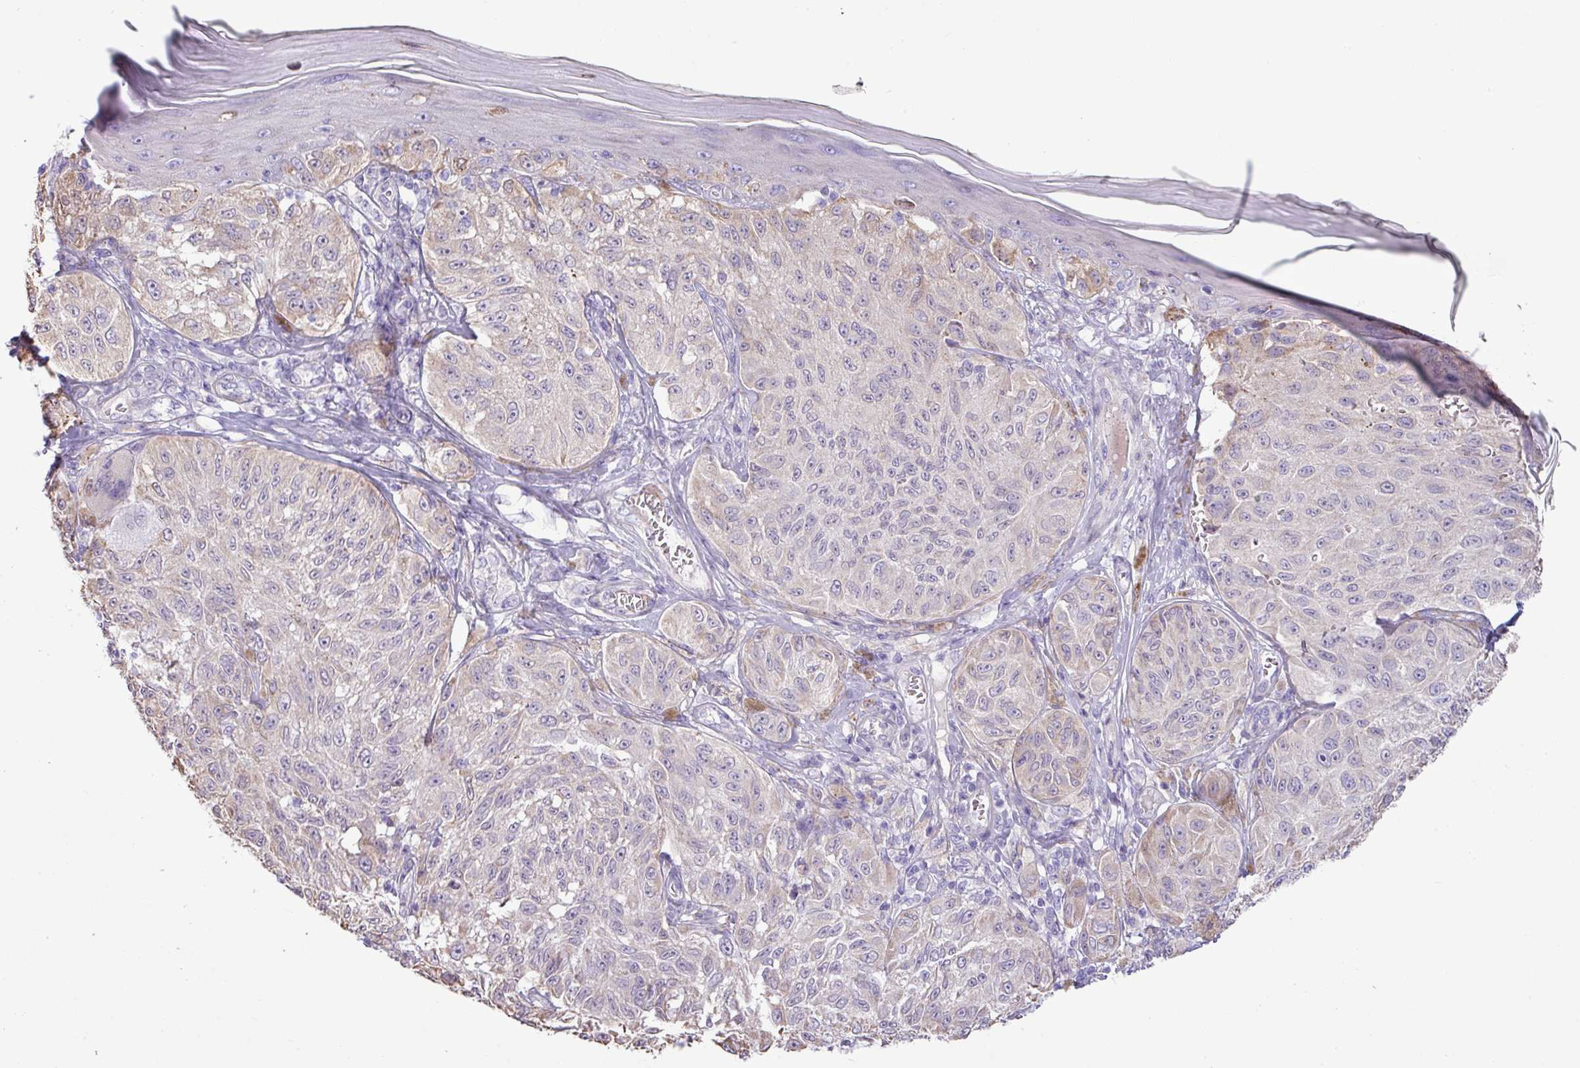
{"staining": {"intensity": "negative", "quantity": "none", "location": "none"}, "tissue": "melanoma", "cell_type": "Tumor cells", "image_type": "cancer", "snomed": [{"axis": "morphology", "description": "Malignant melanoma, NOS"}, {"axis": "topography", "description": "Skin"}], "caption": "This is a image of IHC staining of malignant melanoma, which shows no positivity in tumor cells.", "gene": "IRGC", "patient": {"sex": "male", "age": 68}}